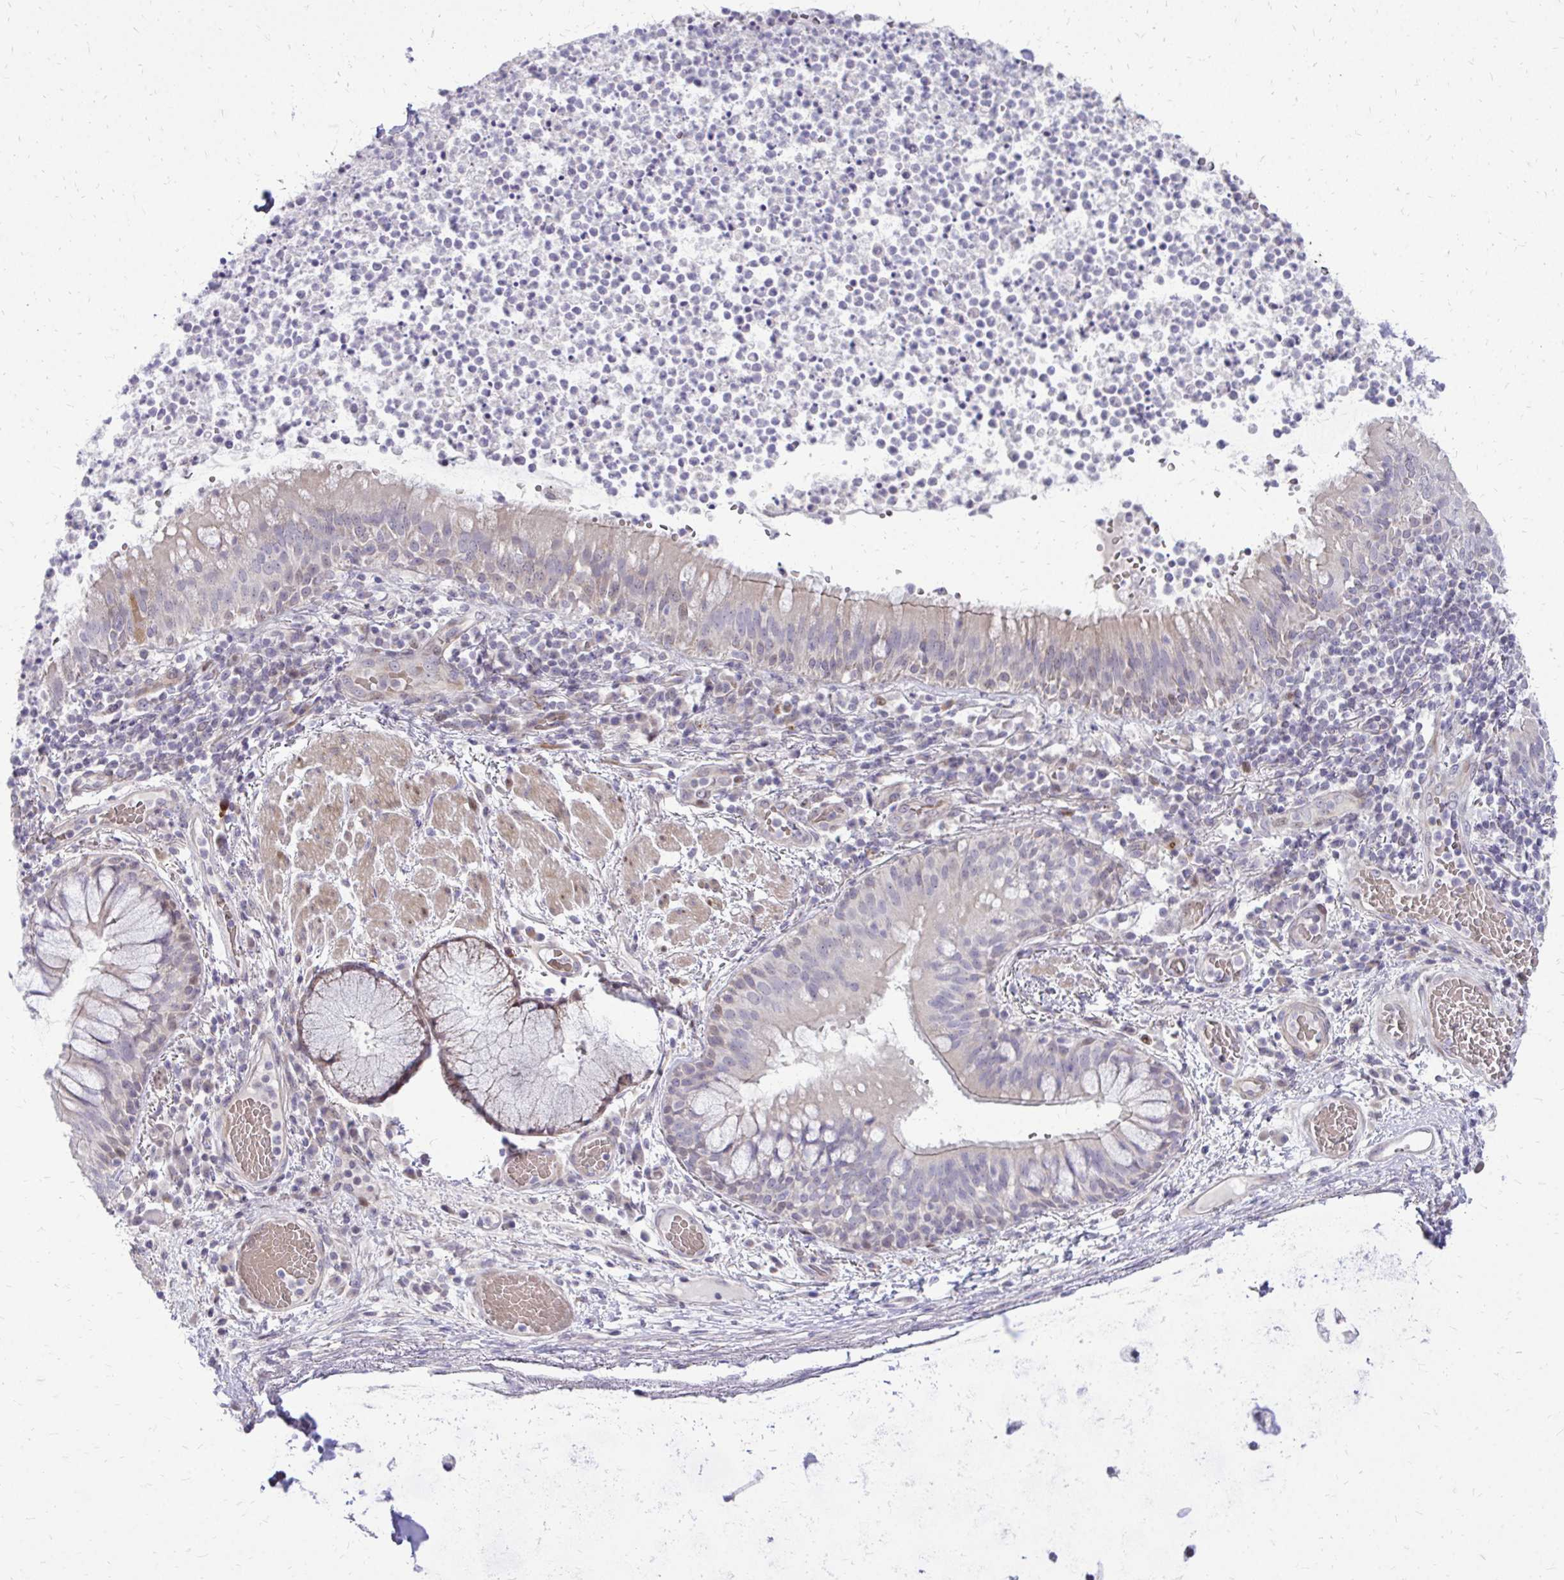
{"staining": {"intensity": "weak", "quantity": "<25%", "location": "cytoplasmic/membranous"}, "tissue": "bronchus", "cell_type": "Respiratory epithelial cells", "image_type": "normal", "snomed": [{"axis": "morphology", "description": "Normal tissue, NOS"}, {"axis": "topography", "description": "Lymph node"}, {"axis": "topography", "description": "Bronchus"}], "caption": "Immunohistochemistry (IHC) of normal human bronchus displays no expression in respiratory epithelial cells.", "gene": "PPDPFL", "patient": {"sex": "male", "age": 56}}